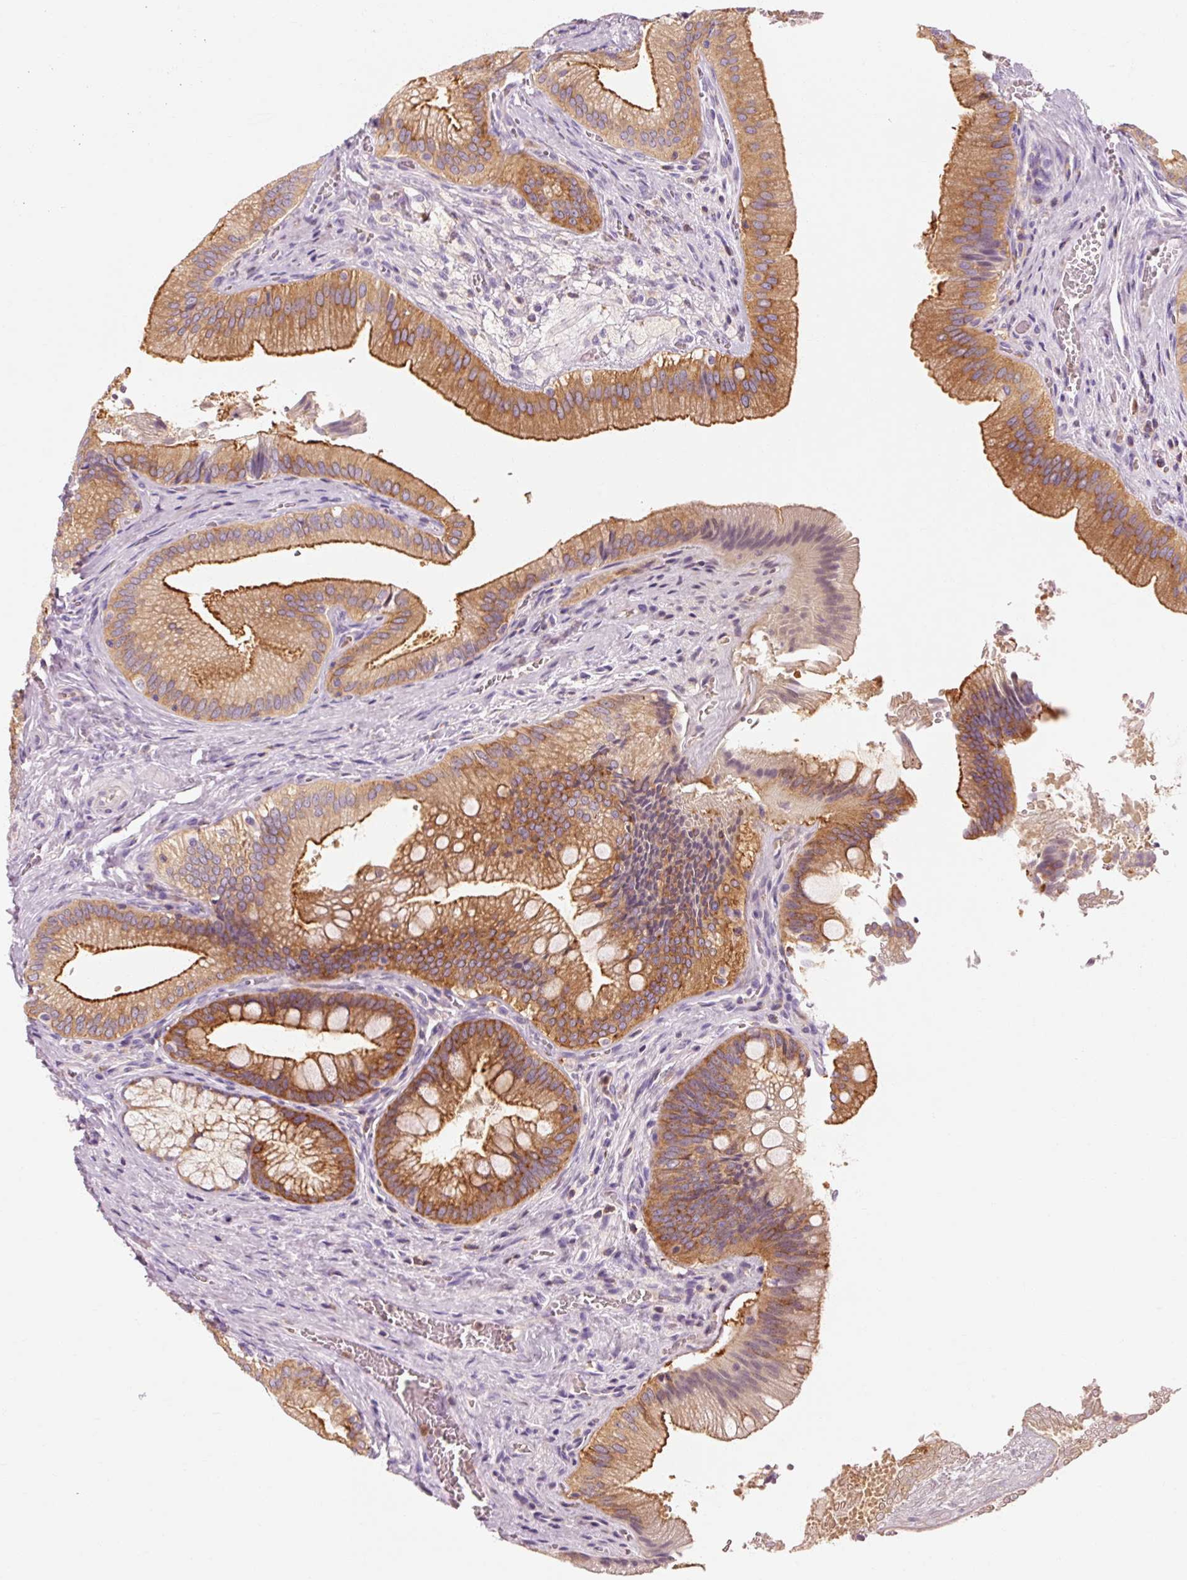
{"staining": {"intensity": "strong", "quantity": ">75%", "location": "cytoplasmic/membranous"}, "tissue": "gallbladder", "cell_type": "Glandular cells", "image_type": "normal", "snomed": [{"axis": "morphology", "description": "Normal tissue, NOS"}, {"axis": "topography", "description": "Gallbladder"}], "caption": "Normal gallbladder was stained to show a protein in brown. There is high levels of strong cytoplasmic/membranous staining in about >75% of glandular cells. Immunohistochemistry stains the protein of interest in brown and the nuclei are stained blue.", "gene": "OR8K1", "patient": {"sex": "male", "age": 17}}